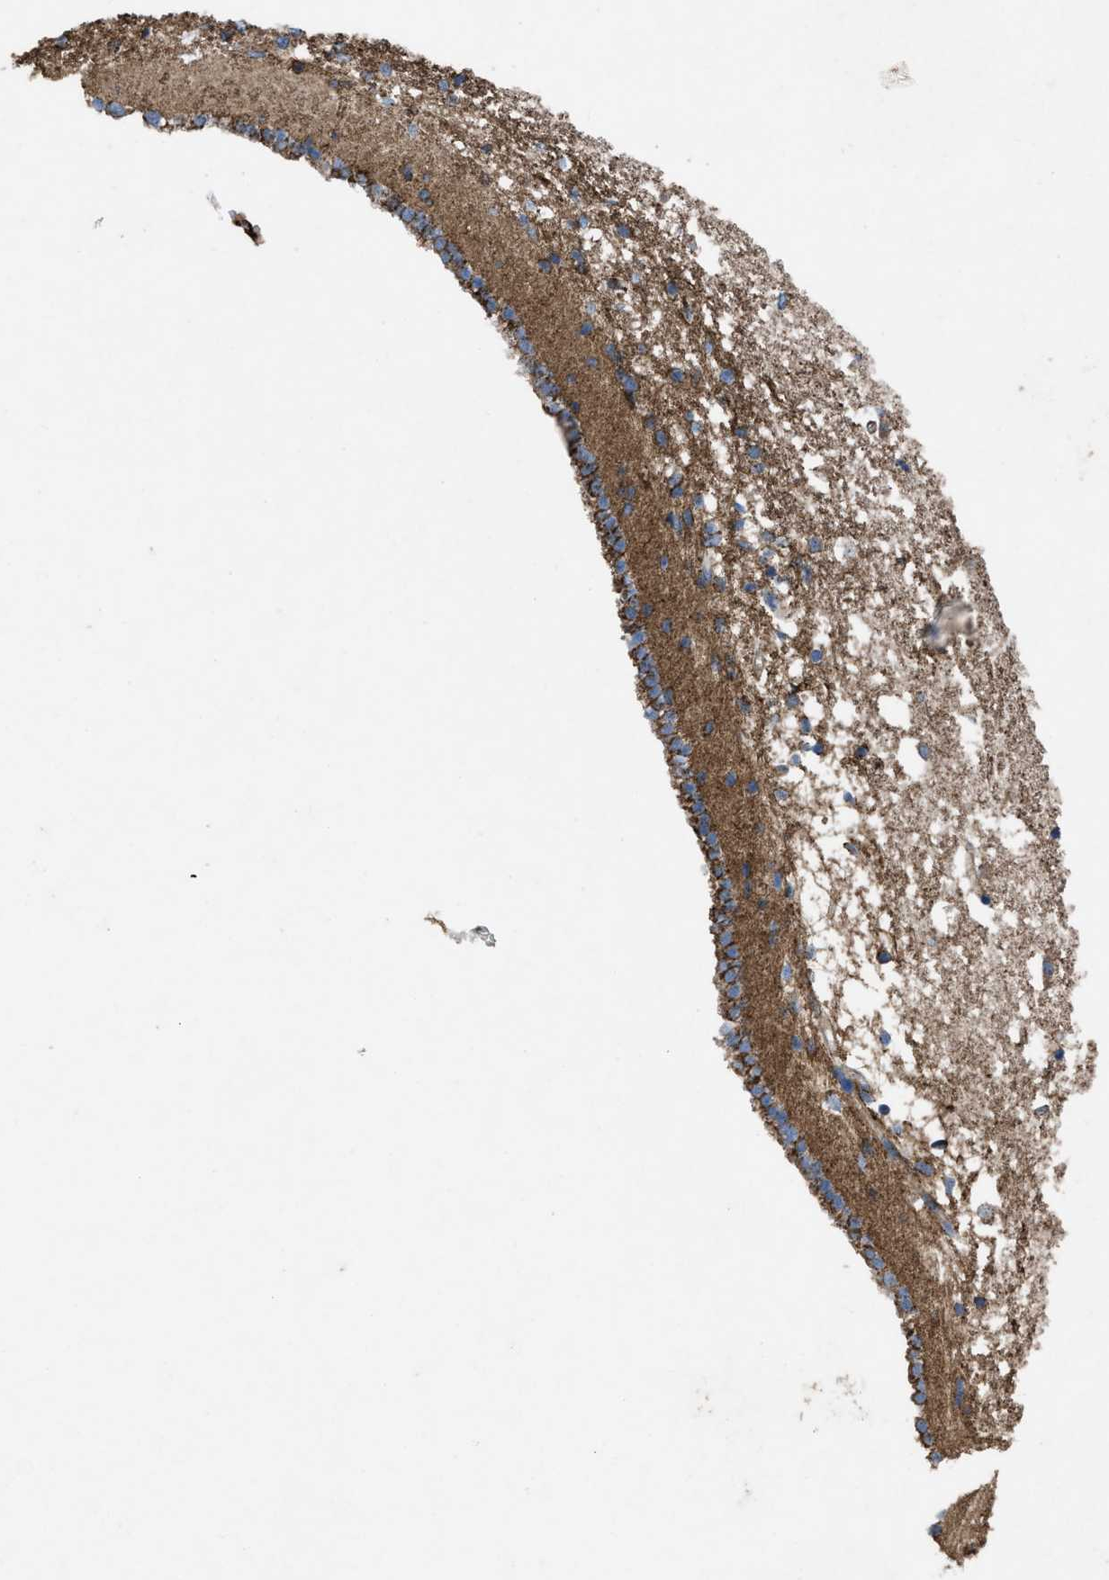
{"staining": {"intensity": "moderate", "quantity": "<25%", "location": "cytoplasmic/membranous"}, "tissue": "caudate", "cell_type": "Glial cells", "image_type": "normal", "snomed": [{"axis": "morphology", "description": "Normal tissue, NOS"}, {"axis": "topography", "description": "Lateral ventricle wall"}], "caption": "Protein staining shows moderate cytoplasmic/membranous expression in approximately <25% of glial cells in unremarkable caudate. The staining was performed using DAB, with brown indicating positive protein expression. Nuclei are stained blue with hematoxylin.", "gene": "DOLPP1", "patient": {"sex": "male", "age": 45}}